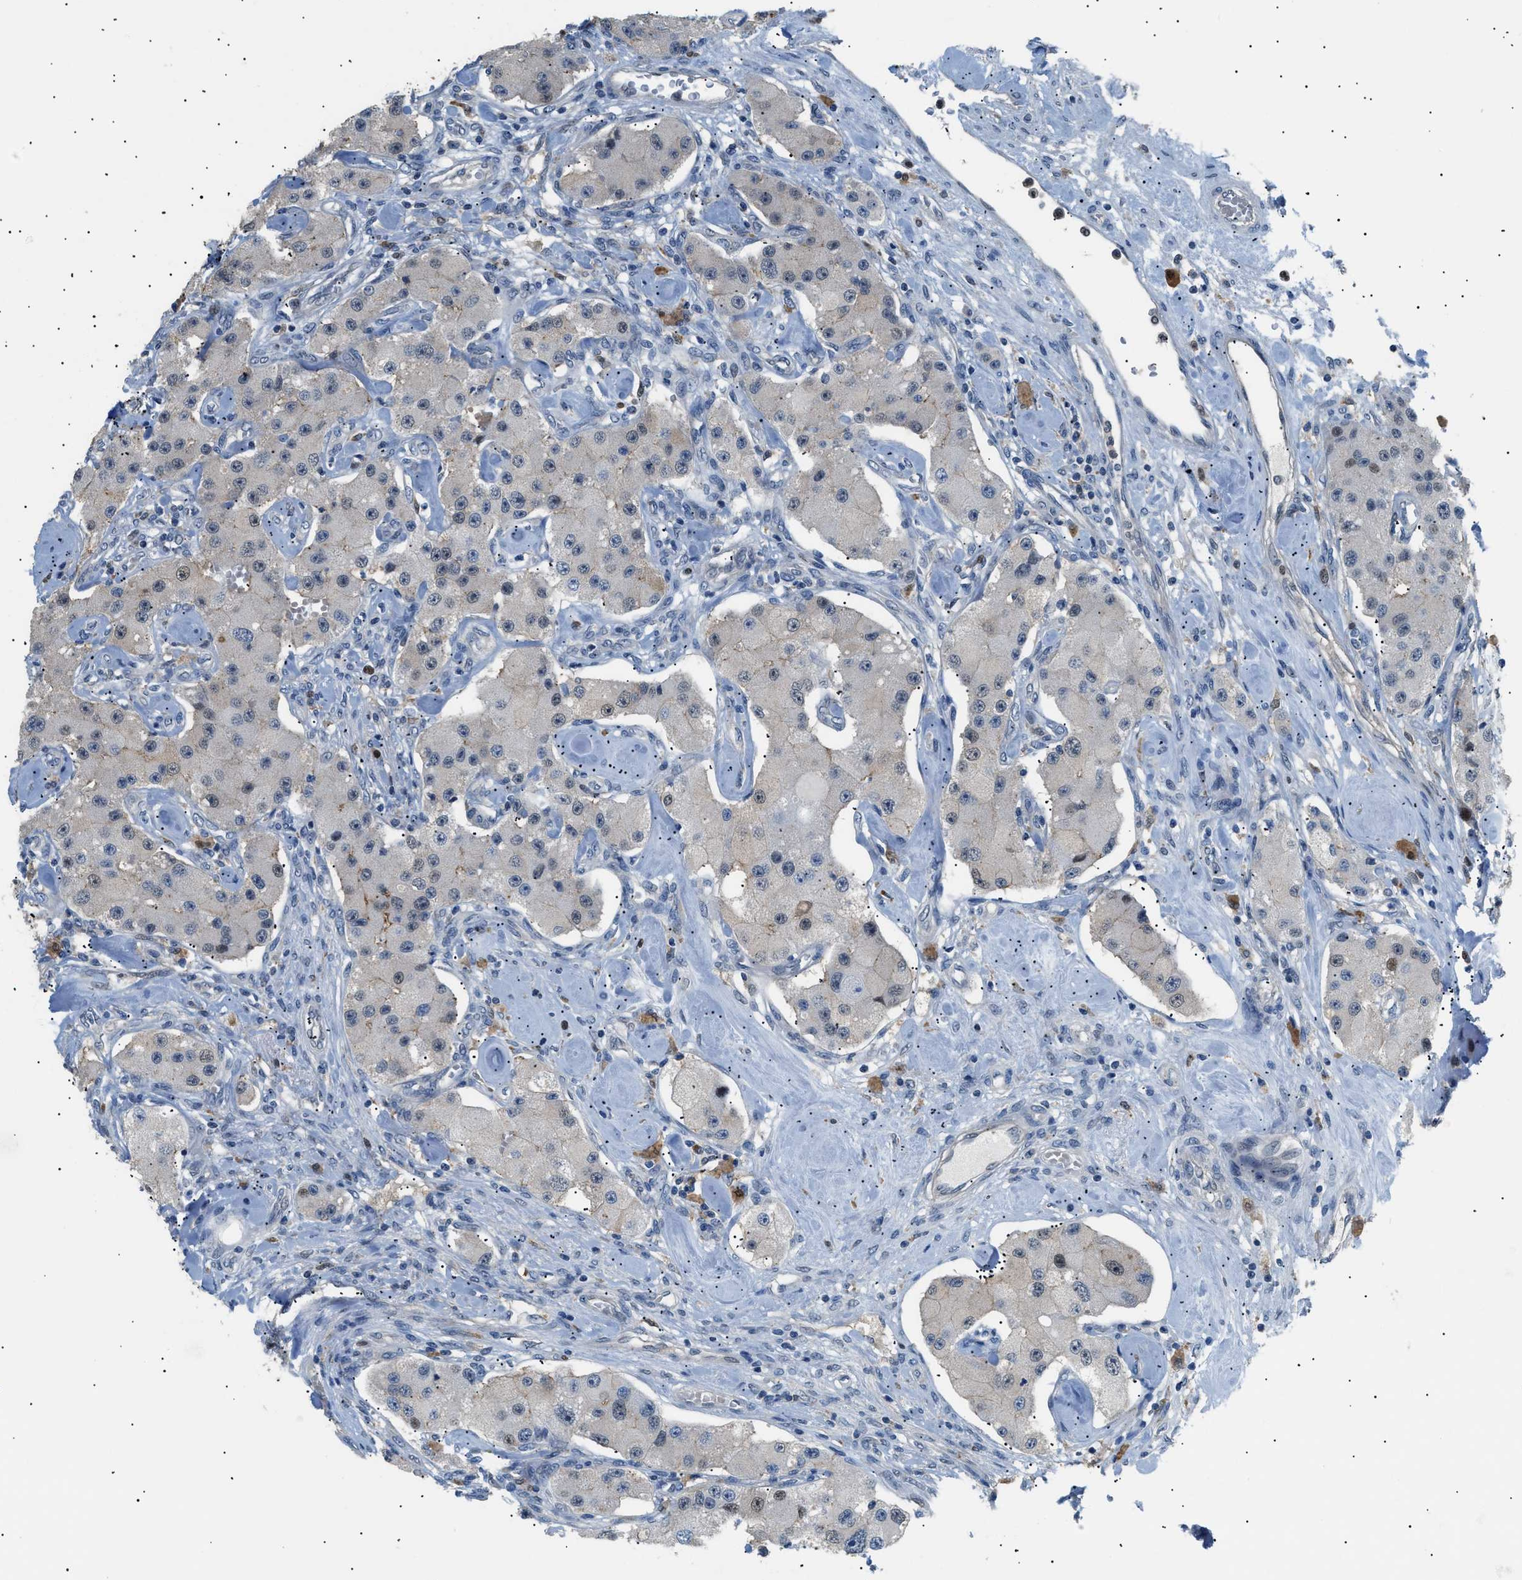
{"staining": {"intensity": "weak", "quantity": "<25%", "location": "cytoplasmic/membranous,nuclear"}, "tissue": "carcinoid", "cell_type": "Tumor cells", "image_type": "cancer", "snomed": [{"axis": "morphology", "description": "Carcinoid, malignant, NOS"}, {"axis": "topography", "description": "Pancreas"}], "caption": "Tumor cells are negative for protein expression in human carcinoid (malignant).", "gene": "AKR1A1", "patient": {"sex": "male", "age": 41}}